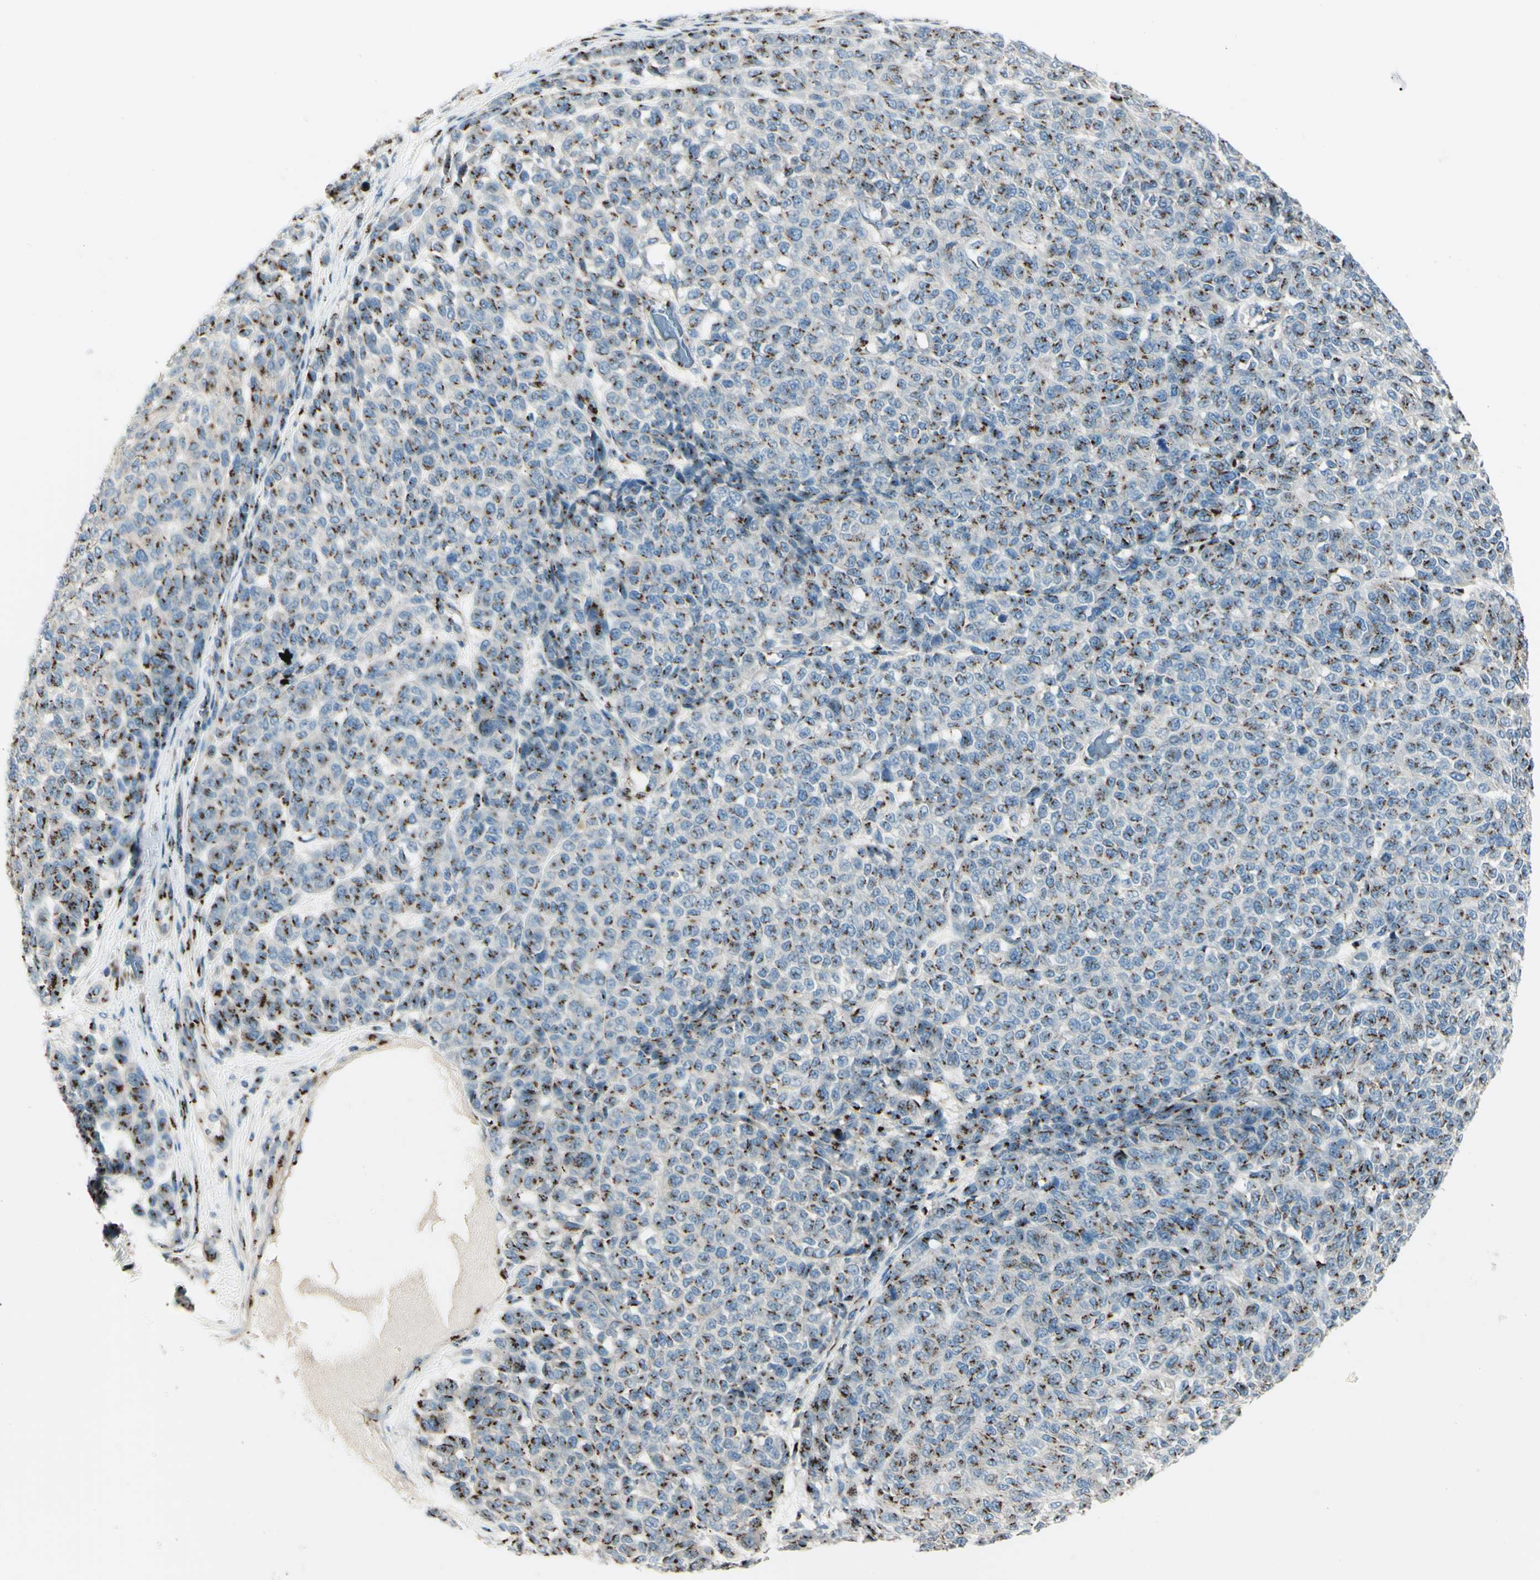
{"staining": {"intensity": "strong", "quantity": "25%-75%", "location": "cytoplasmic/membranous"}, "tissue": "melanoma", "cell_type": "Tumor cells", "image_type": "cancer", "snomed": [{"axis": "morphology", "description": "Malignant melanoma, NOS"}, {"axis": "topography", "description": "Skin"}], "caption": "This histopathology image exhibits immunohistochemistry staining of human melanoma, with high strong cytoplasmic/membranous positivity in about 25%-75% of tumor cells.", "gene": "B4GALT1", "patient": {"sex": "male", "age": 59}}